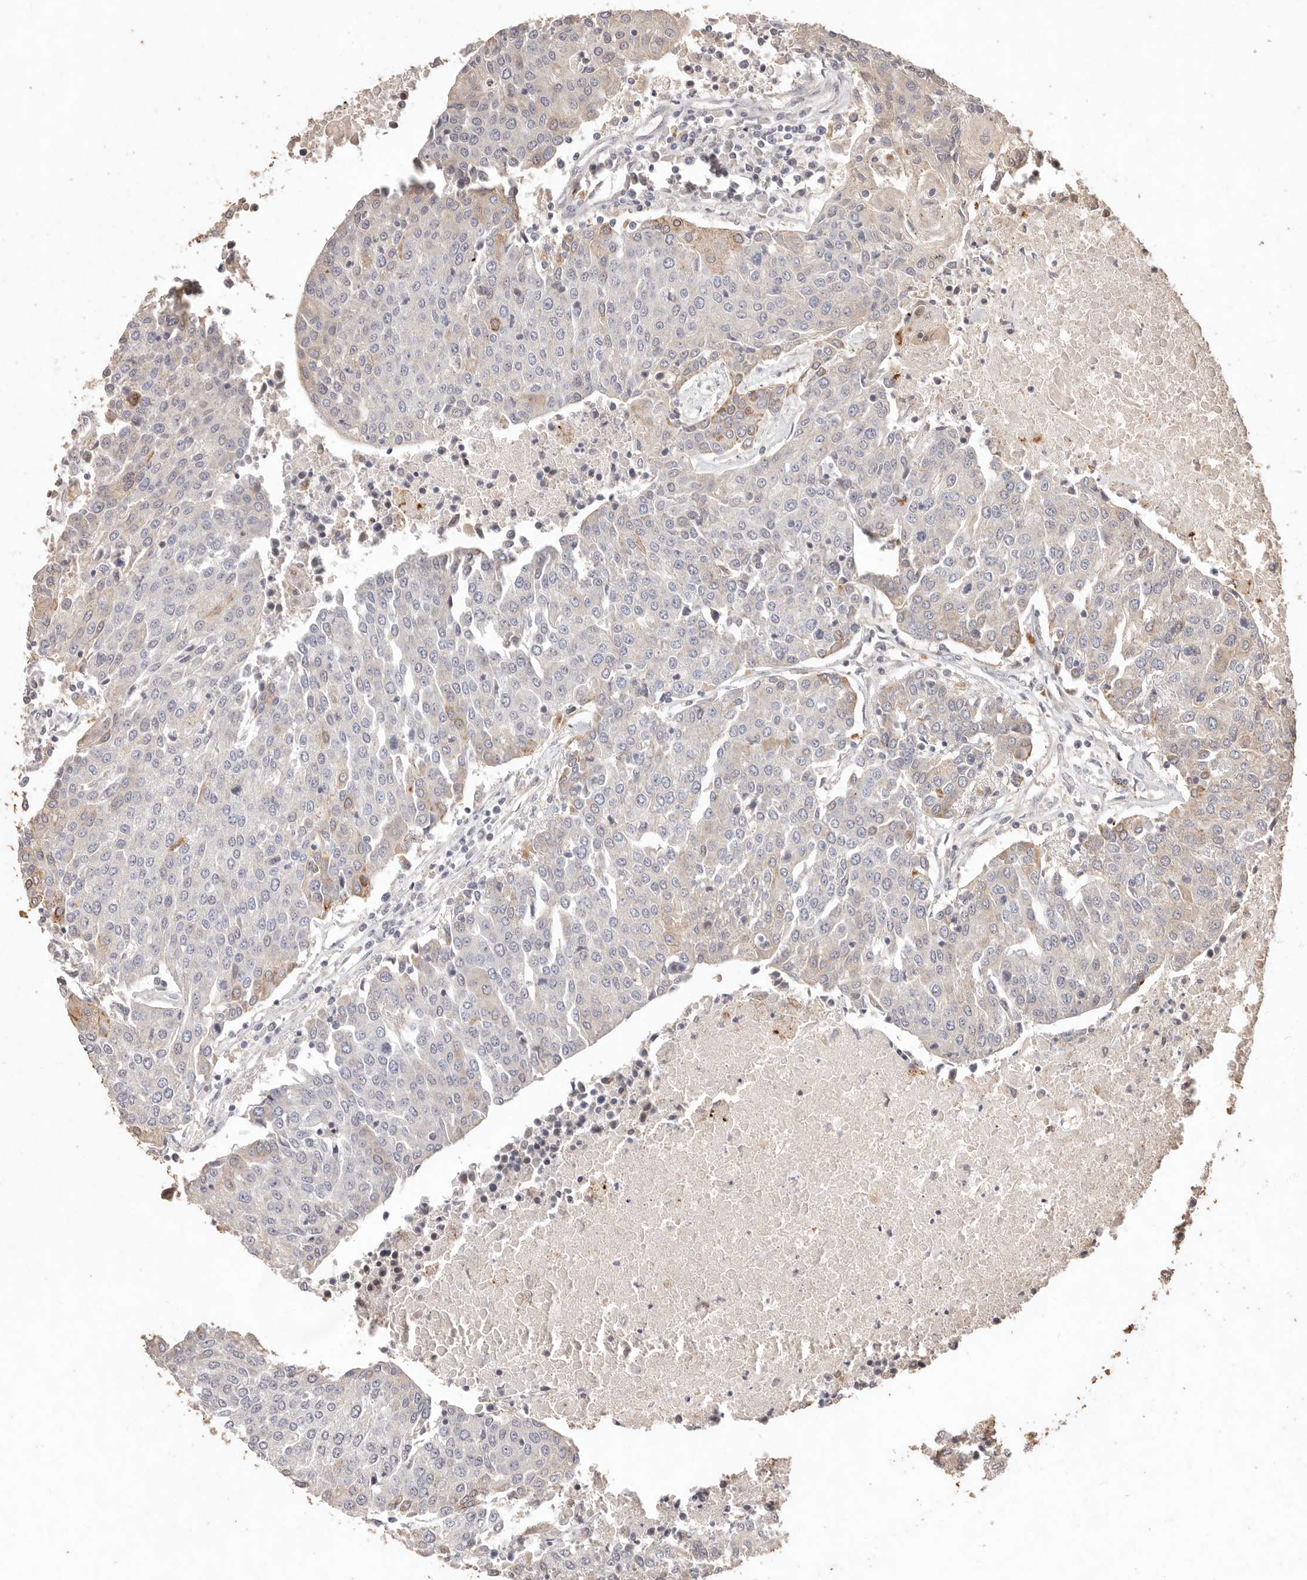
{"staining": {"intensity": "negative", "quantity": "none", "location": "none"}, "tissue": "urothelial cancer", "cell_type": "Tumor cells", "image_type": "cancer", "snomed": [{"axis": "morphology", "description": "Urothelial carcinoma, High grade"}, {"axis": "topography", "description": "Urinary bladder"}], "caption": "Immunohistochemistry photomicrograph of neoplastic tissue: urothelial cancer stained with DAB (3,3'-diaminobenzidine) exhibits no significant protein positivity in tumor cells.", "gene": "KIF9", "patient": {"sex": "female", "age": 85}}